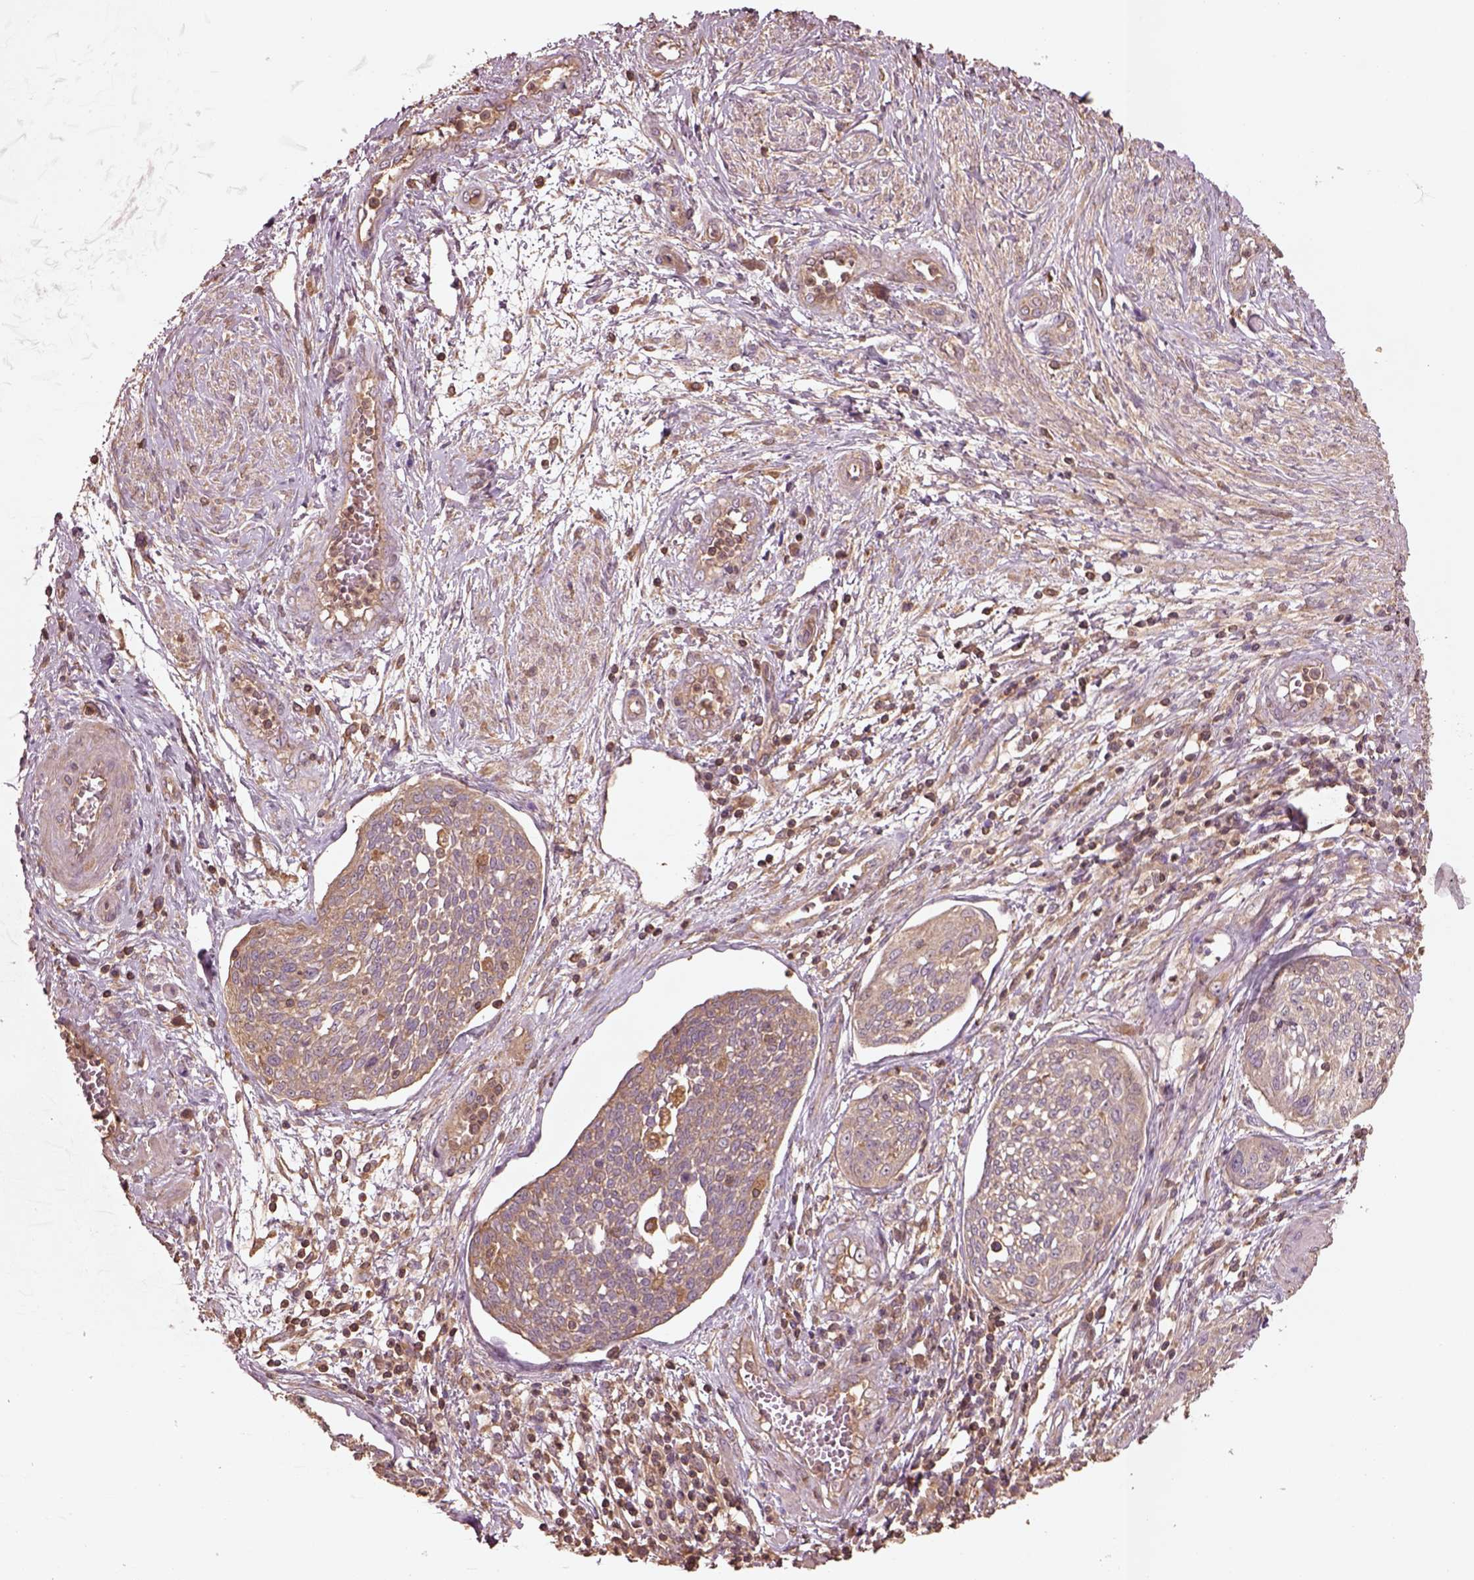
{"staining": {"intensity": "weak", "quantity": "25%-75%", "location": "cytoplasmic/membranous"}, "tissue": "cervical cancer", "cell_type": "Tumor cells", "image_type": "cancer", "snomed": [{"axis": "morphology", "description": "Squamous cell carcinoma, NOS"}, {"axis": "topography", "description": "Cervix"}], "caption": "Immunohistochemistry (IHC) (DAB (3,3'-diaminobenzidine)) staining of human cervical squamous cell carcinoma demonstrates weak cytoplasmic/membranous protein positivity in about 25%-75% of tumor cells. (IHC, brightfield microscopy, high magnification).", "gene": "TRADD", "patient": {"sex": "female", "age": 34}}